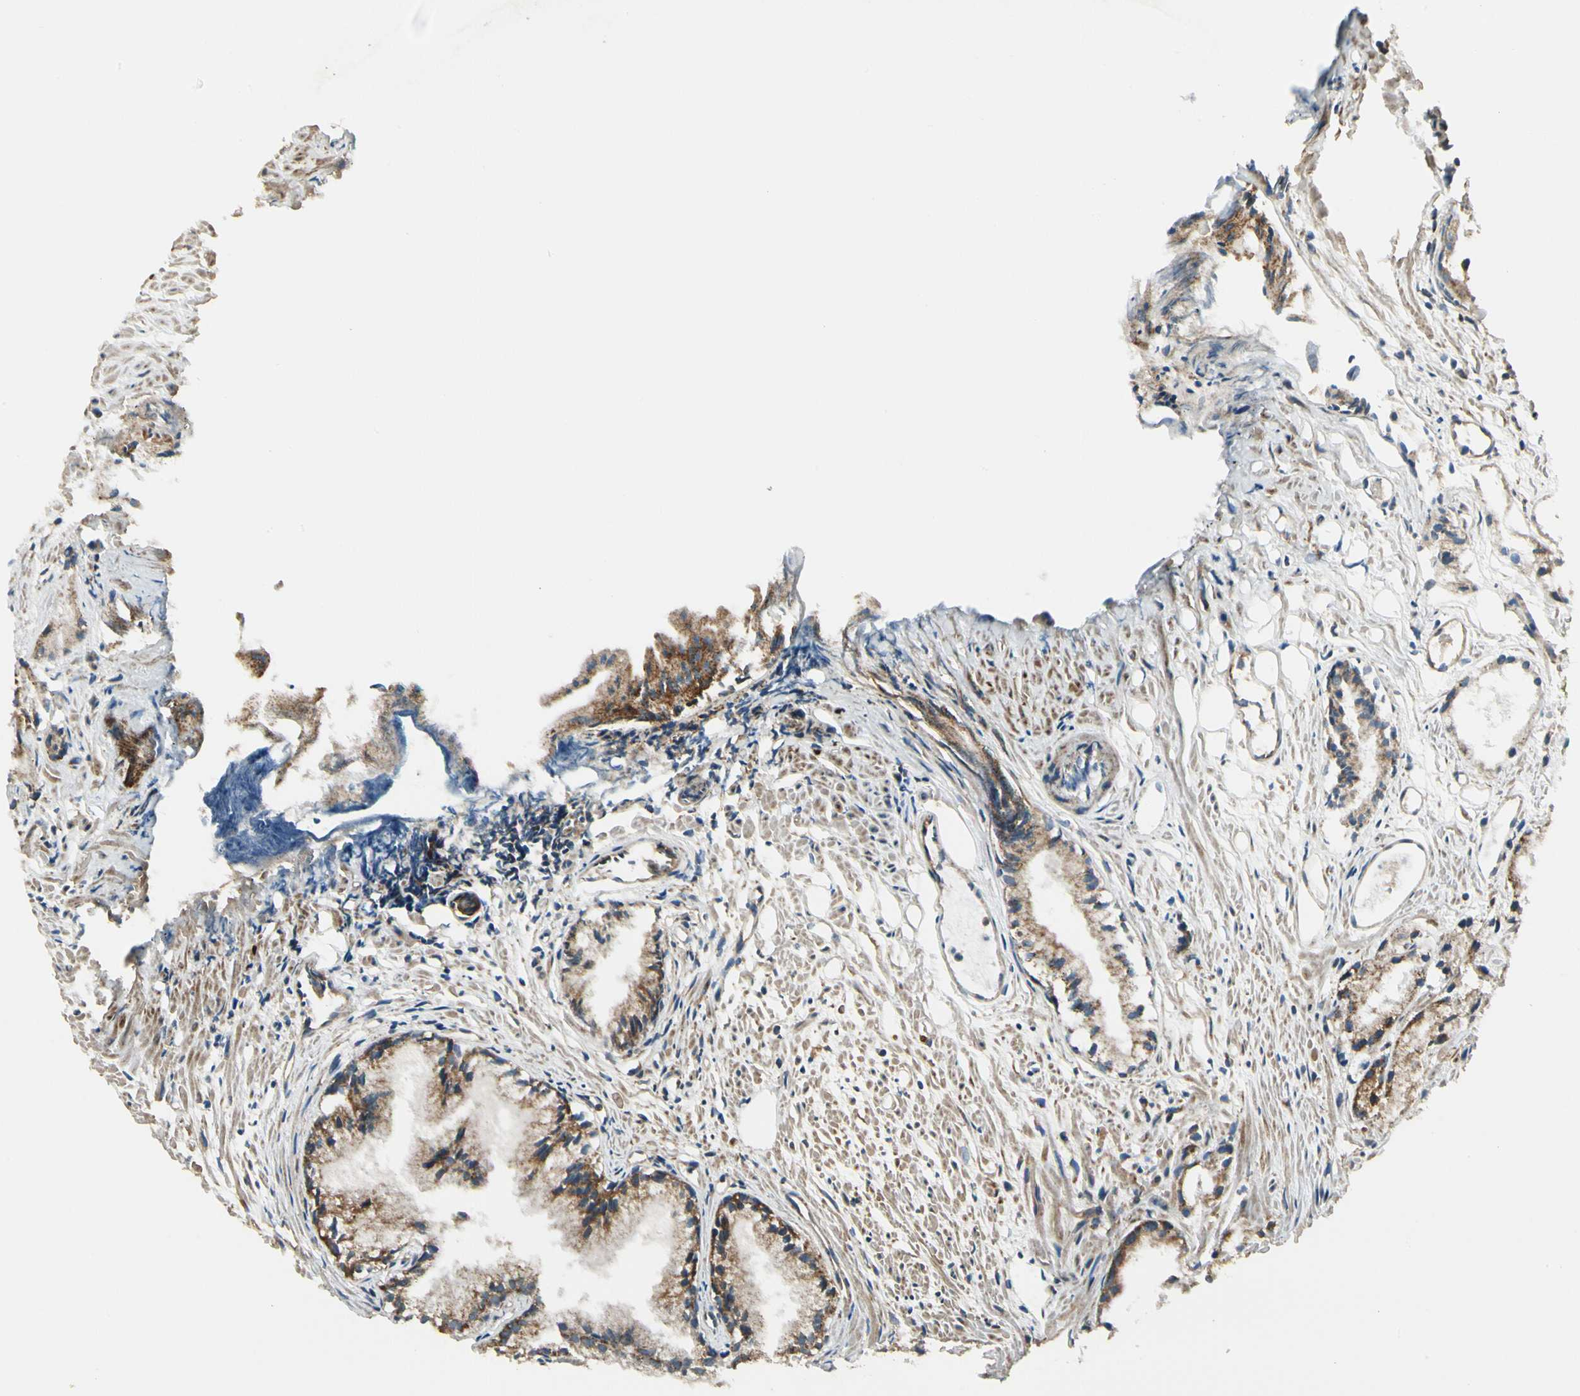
{"staining": {"intensity": "moderate", "quantity": ">75%", "location": "cytoplasmic/membranous"}, "tissue": "prostate cancer", "cell_type": "Tumor cells", "image_type": "cancer", "snomed": [{"axis": "morphology", "description": "Adenocarcinoma, Low grade"}, {"axis": "topography", "description": "Prostate"}], "caption": "Brown immunohistochemical staining in prostate cancer exhibits moderate cytoplasmic/membranous expression in approximately >75% of tumor cells.", "gene": "EPHB3", "patient": {"sex": "male", "age": 72}}